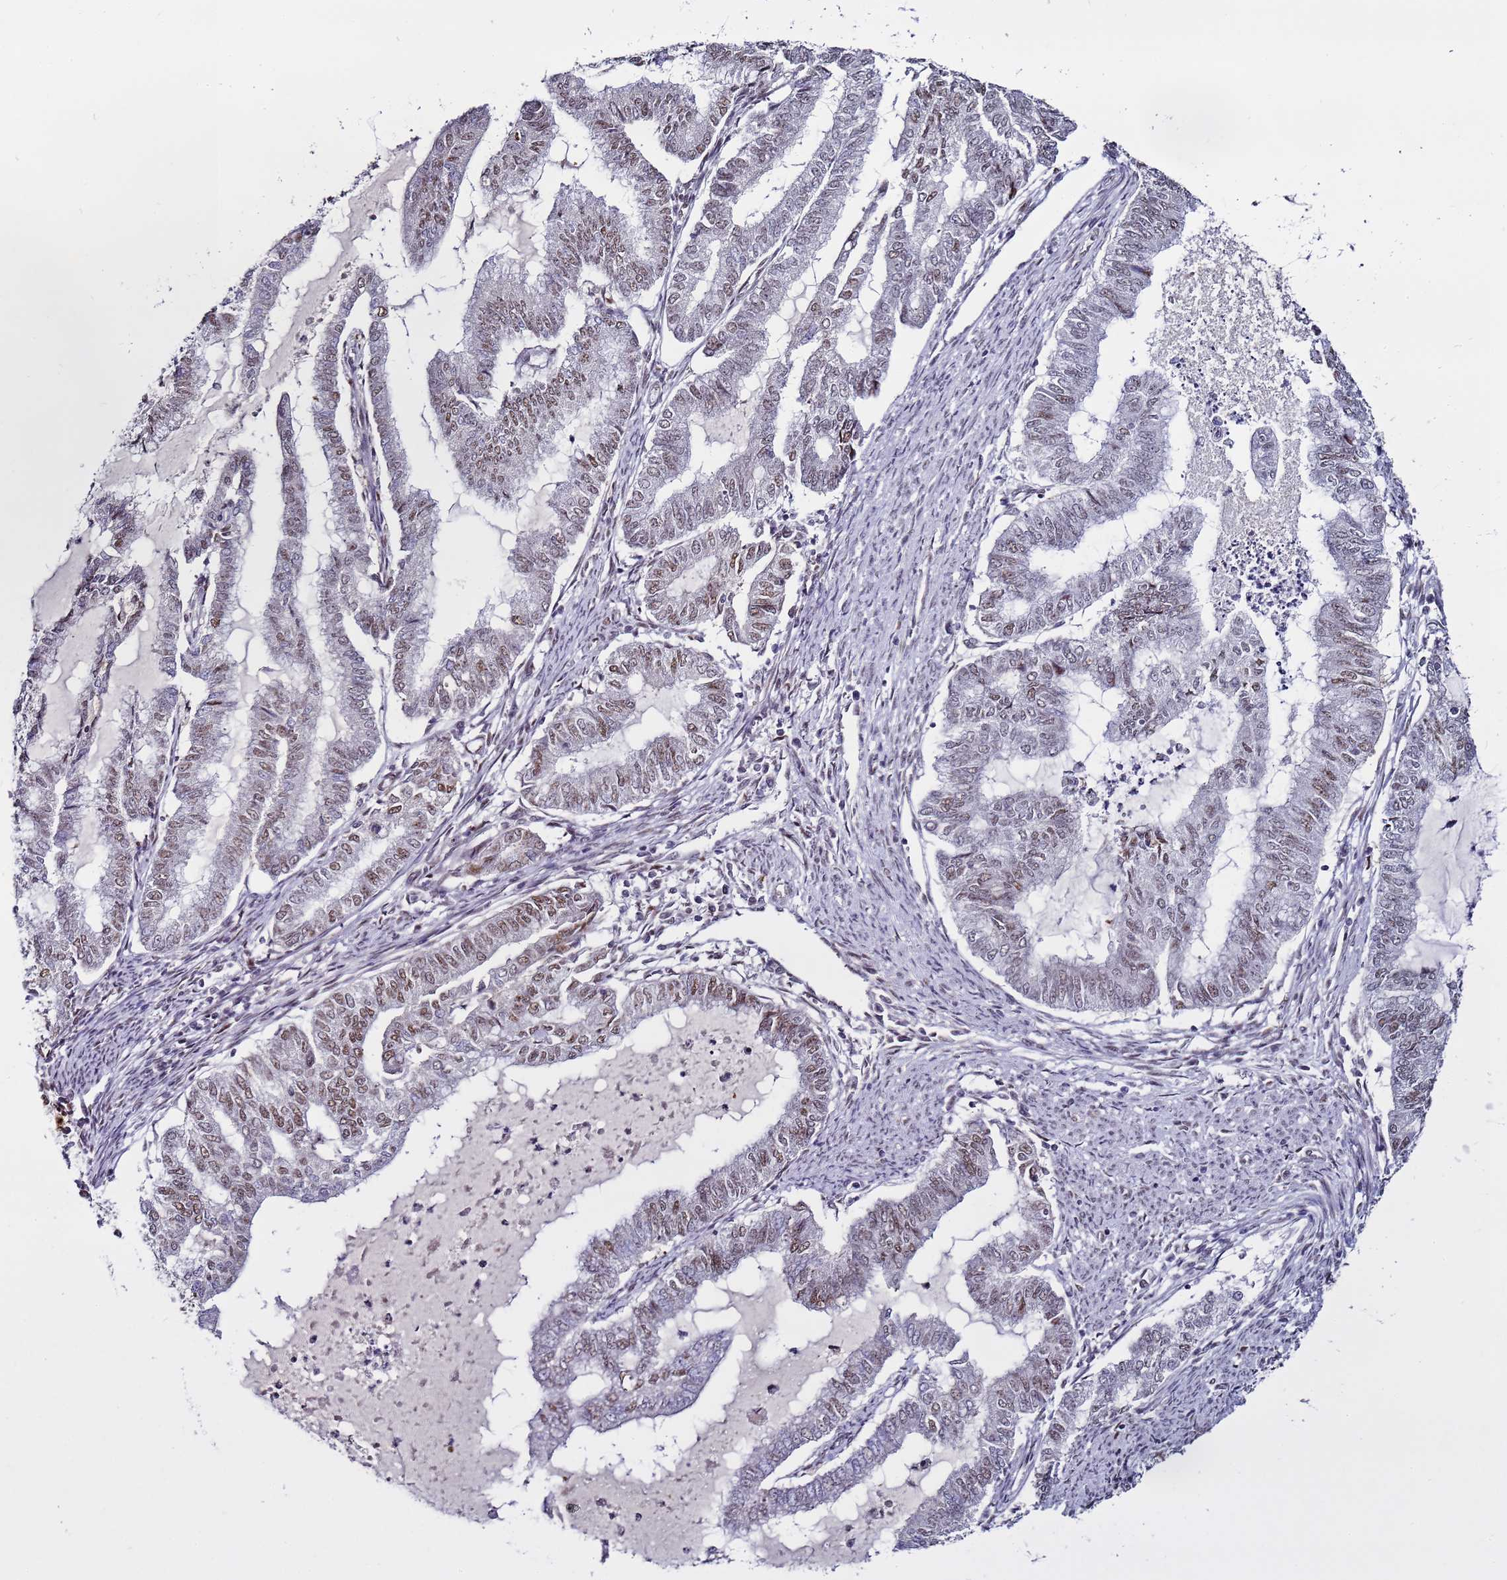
{"staining": {"intensity": "moderate", "quantity": "25%-75%", "location": "nuclear"}, "tissue": "endometrial cancer", "cell_type": "Tumor cells", "image_type": "cancer", "snomed": [{"axis": "morphology", "description": "Adenocarcinoma, NOS"}, {"axis": "topography", "description": "Endometrium"}], "caption": "IHC of endometrial cancer (adenocarcinoma) displays medium levels of moderate nuclear positivity in approximately 25%-75% of tumor cells. (DAB IHC with brightfield microscopy, high magnification).", "gene": "PSMA7", "patient": {"sex": "female", "age": 79}}